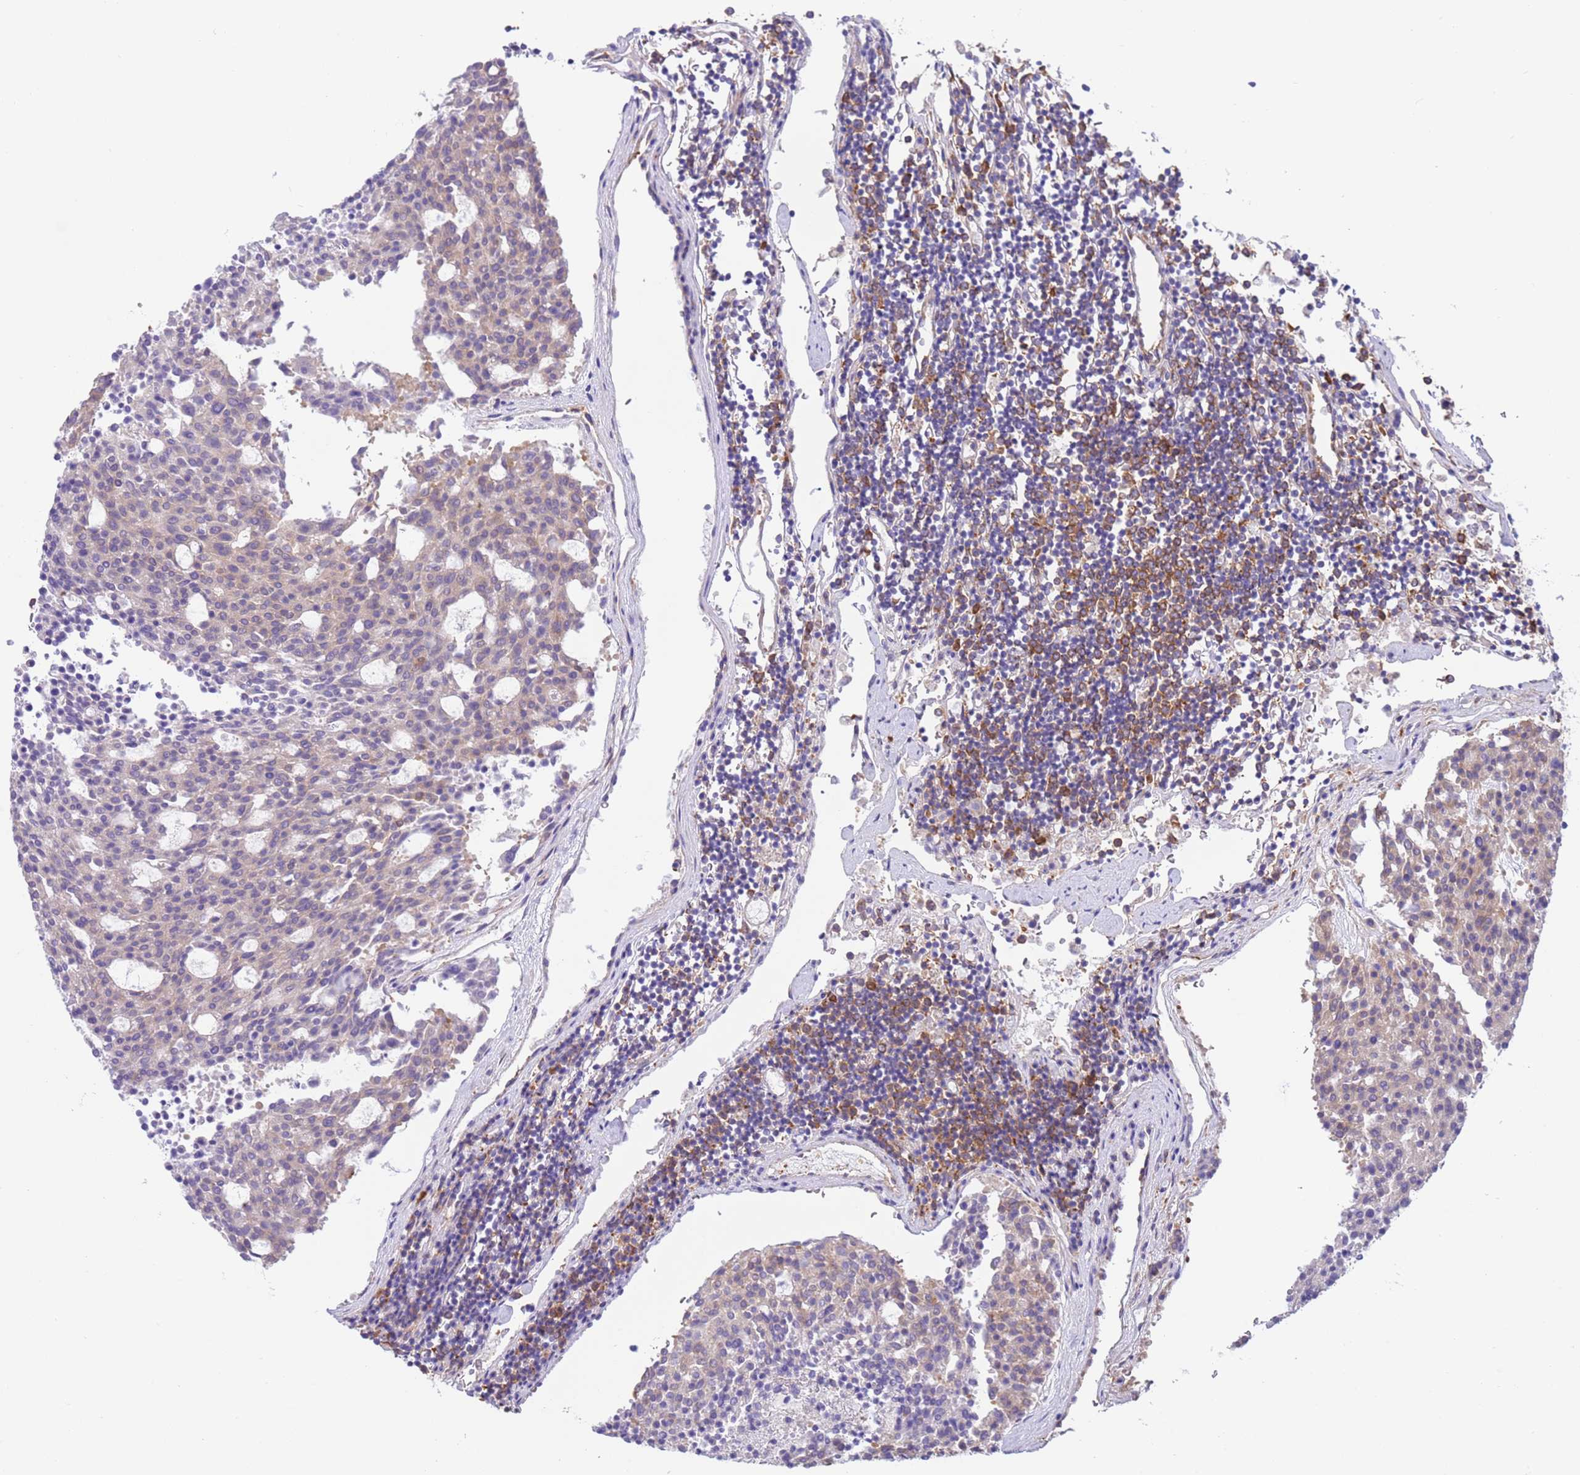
{"staining": {"intensity": "weak", "quantity": "<25%", "location": "cytoplasmic/membranous"}, "tissue": "carcinoid", "cell_type": "Tumor cells", "image_type": "cancer", "snomed": [{"axis": "morphology", "description": "Carcinoid, malignant, NOS"}, {"axis": "topography", "description": "Pancreas"}], "caption": "IHC image of malignant carcinoid stained for a protein (brown), which demonstrates no staining in tumor cells.", "gene": "VARS1", "patient": {"sex": "female", "age": 54}}